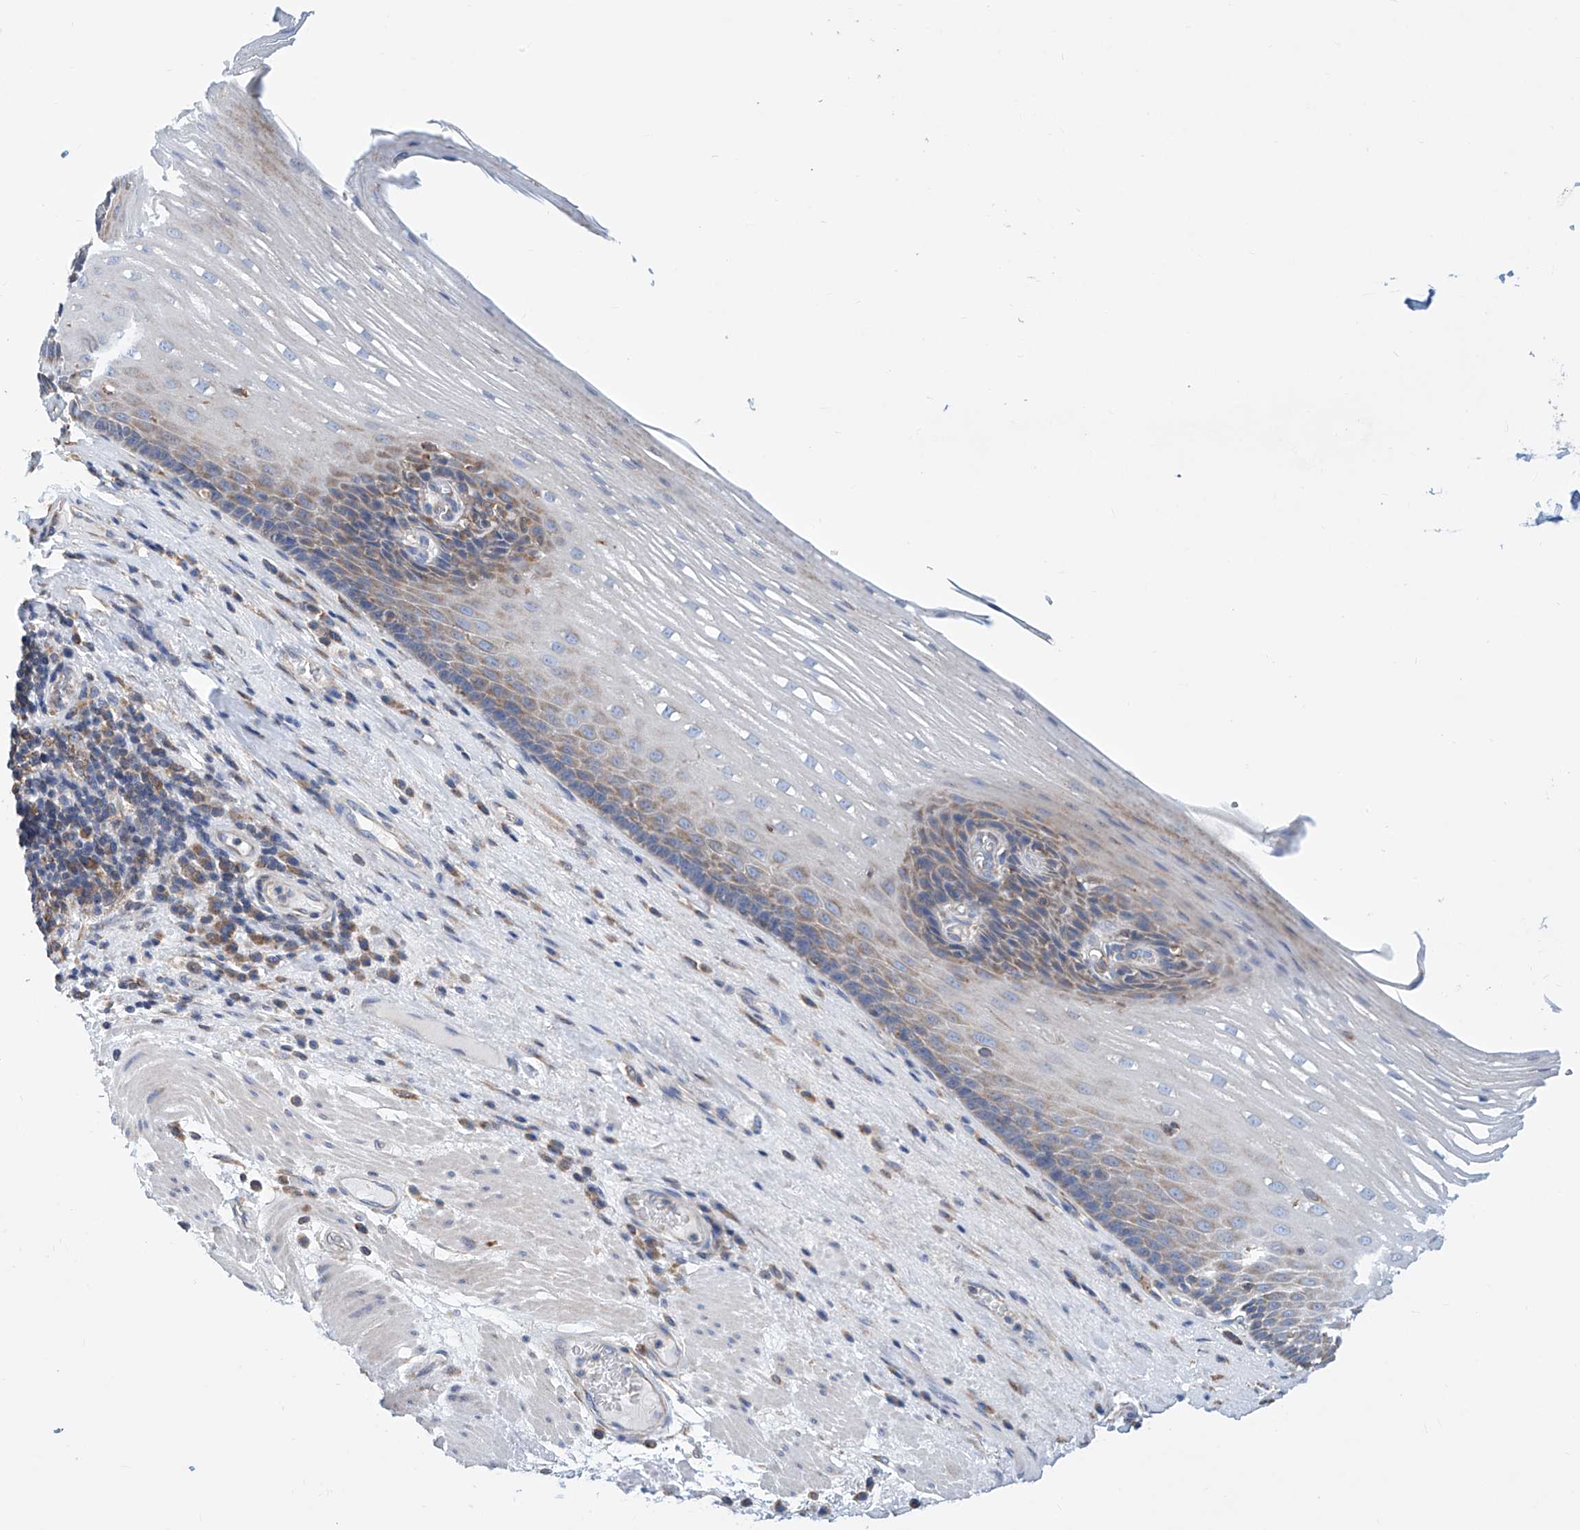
{"staining": {"intensity": "weak", "quantity": "25%-75%", "location": "cytoplasmic/membranous"}, "tissue": "esophagus", "cell_type": "Squamous epithelial cells", "image_type": "normal", "snomed": [{"axis": "morphology", "description": "Normal tissue, NOS"}, {"axis": "topography", "description": "Esophagus"}], "caption": "A brown stain labels weak cytoplasmic/membranous positivity of a protein in squamous epithelial cells of unremarkable human esophagus.", "gene": "MAD2L1", "patient": {"sex": "male", "age": 62}}